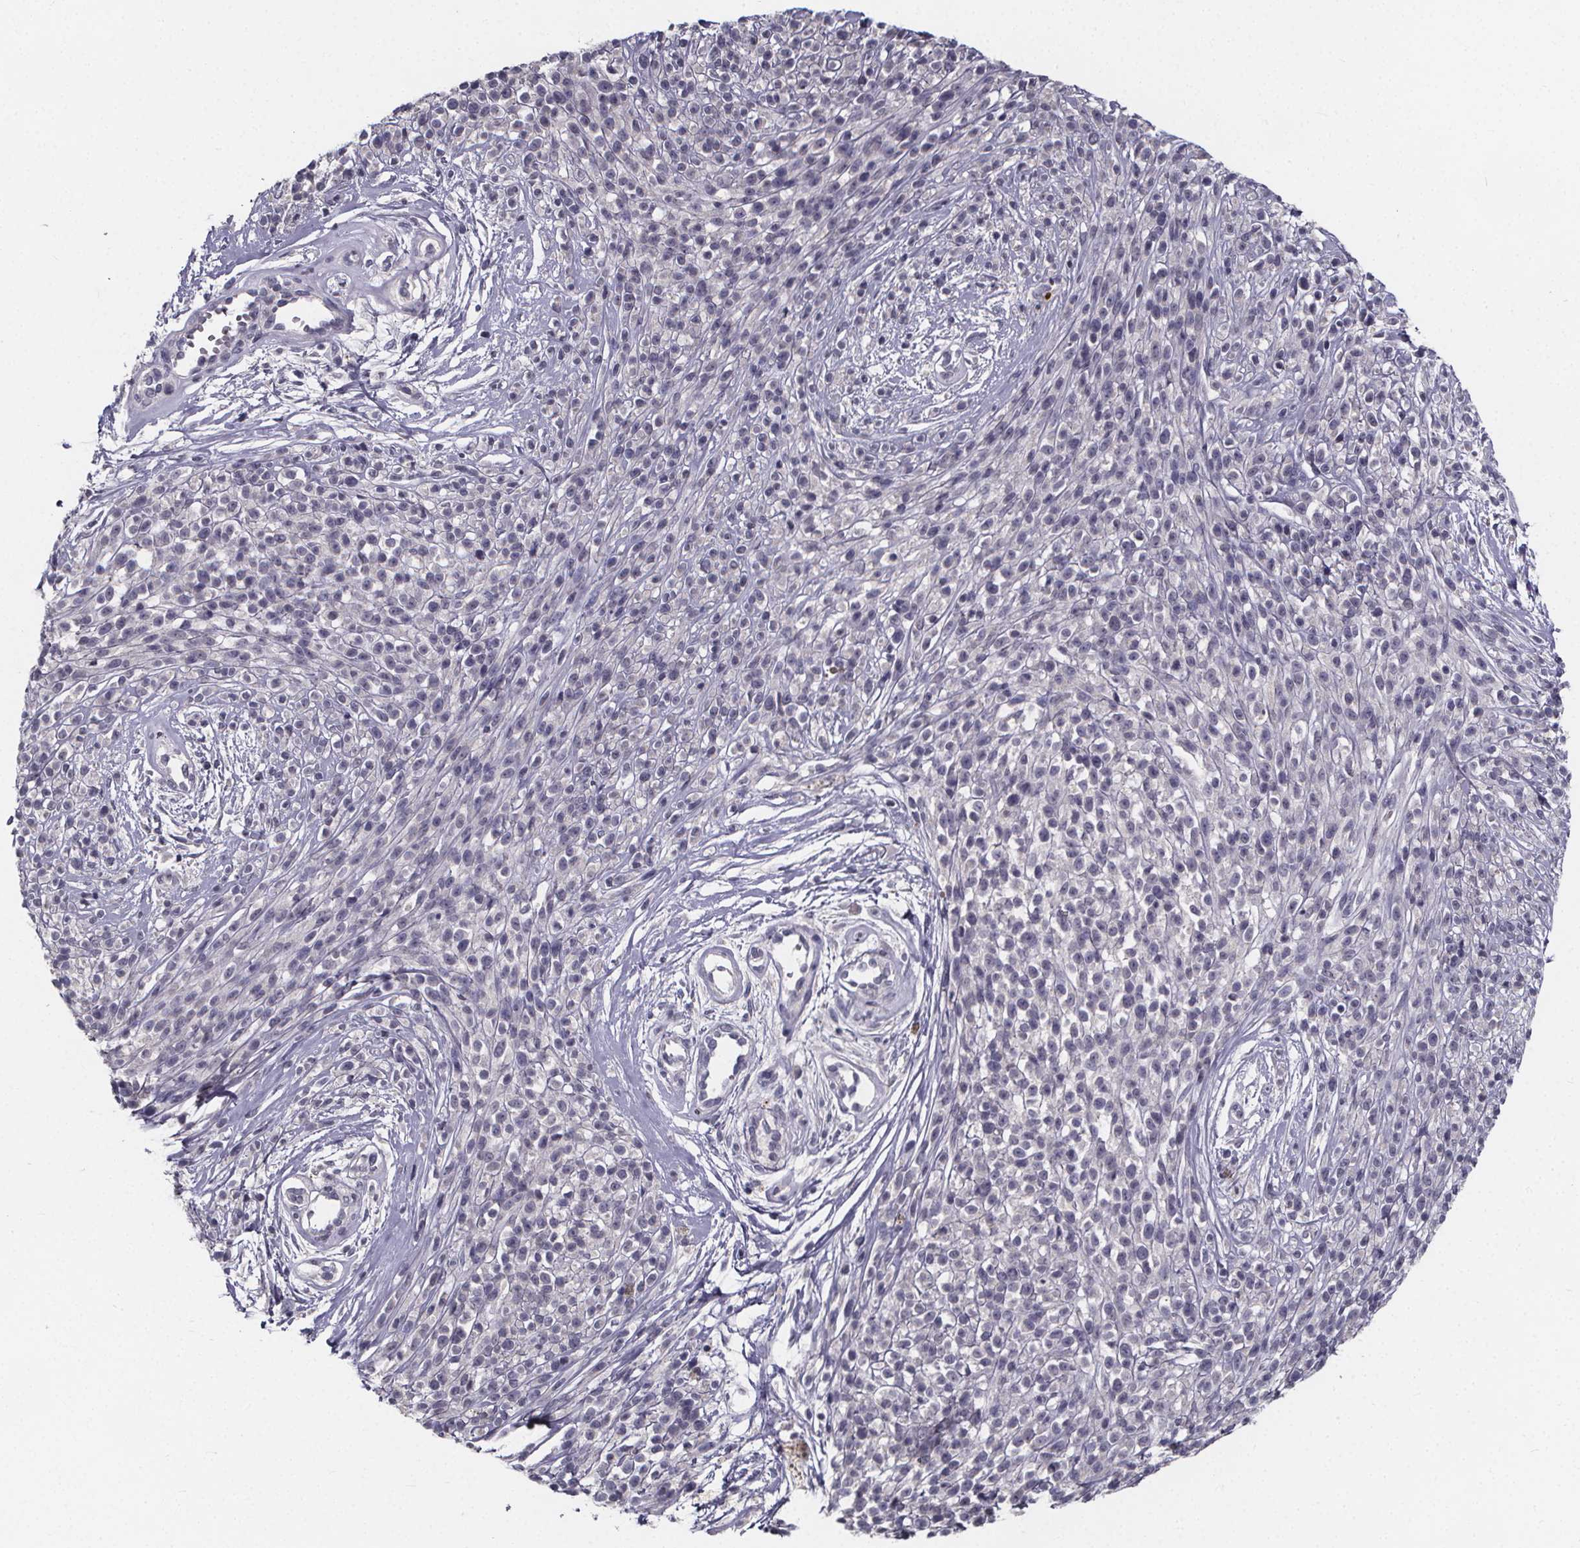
{"staining": {"intensity": "negative", "quantity": "none", "location": "none"}, "tissue": "melanoma", "cell_type": "Tumor cells", "image_type": "cancer", "snomed": [{"axis": "morphology", "description": "Malignant melanoma, NOS"}, {"axis": "topography", "description": "Skin"}, {"axis": "topography", "description": "Skin of trunk"}], "caption": "High magnification brightfield microscopy of melanoma stained with DAB (3,3'-diaminobenzidine) (brown) and counterstained with hematoxylin (blue): tumor cells show no significant staining. (DAB (3,3'-diaminobenzidine) immunohistochemistry with hematoxylin counter stain).", "gene": "AGT", "patient": {"sex": "male", "age": 74}}